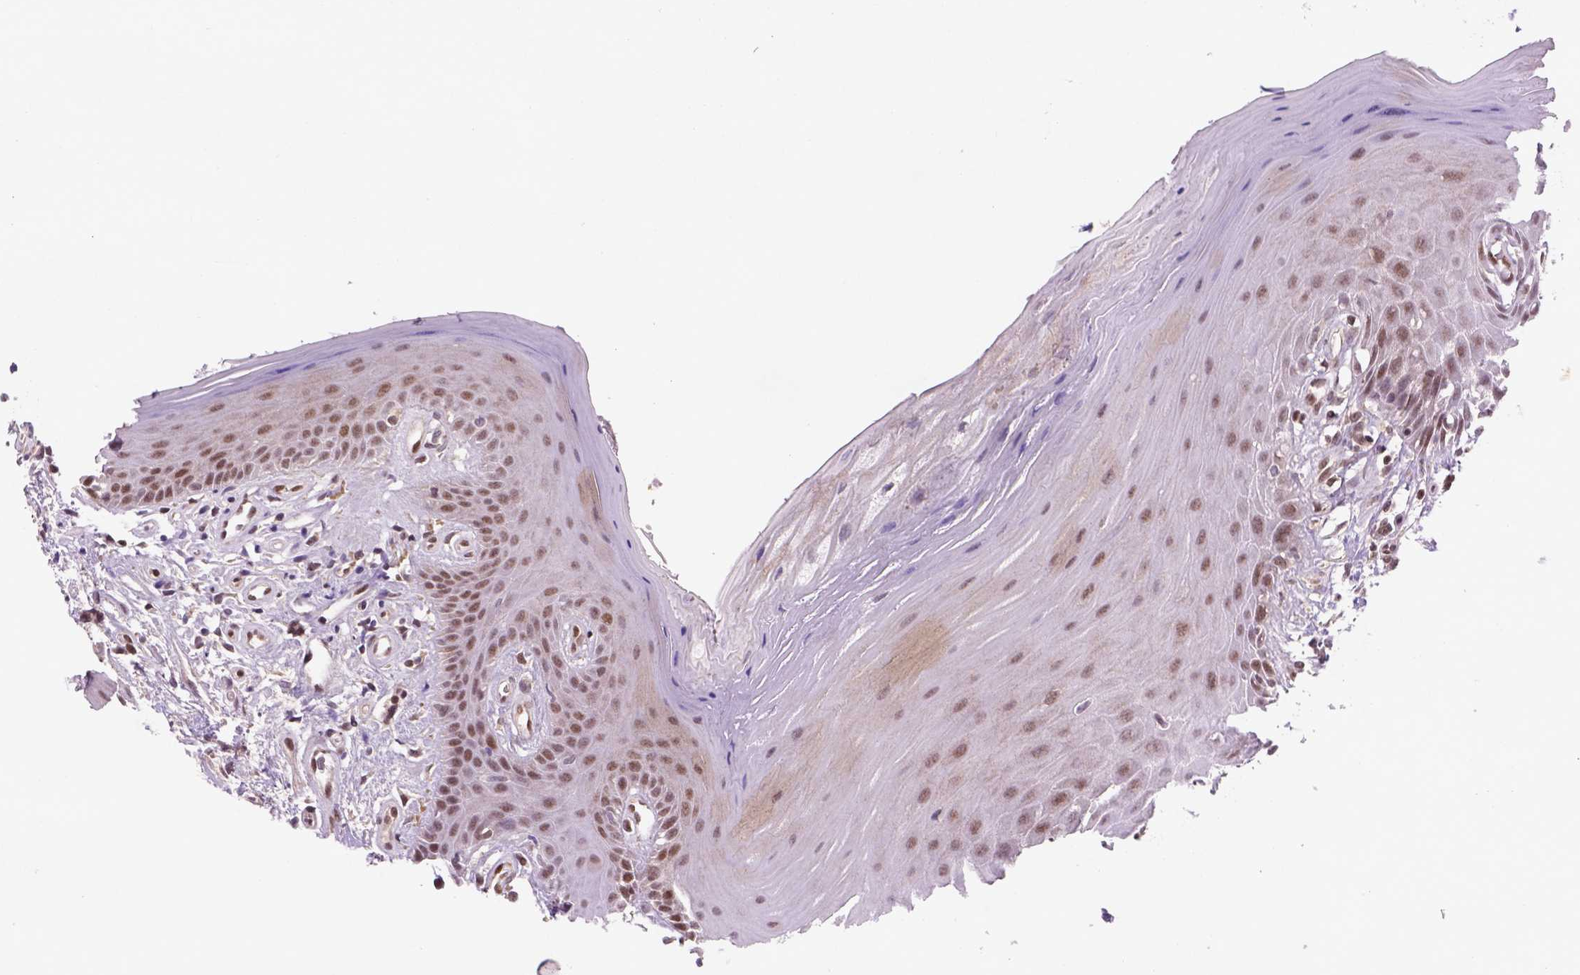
{"staining": {"intensity": "moderate", "quantity": "25%-75%", "location": "nuclear"}, "tissue": "oral mucosa", "cell_type": "Squamous epithelial cells", "image_type": "normal", "snomed": [{"axis": "morphology", "description": "Normal tissue, NOS"}, {"axis": "morphology", "description": "Normal morphology"}, {"axis": "topography", "description": "Oral tissue"}], "caption": "Immunohistochemistry of unremarkable oral mucosa displays medium levels of moderate nuclear staining in approximately 25%-75% of squamous epithelial cells.", "gene": "MGMT", "patient": {"sex": "female", "age": 76}}